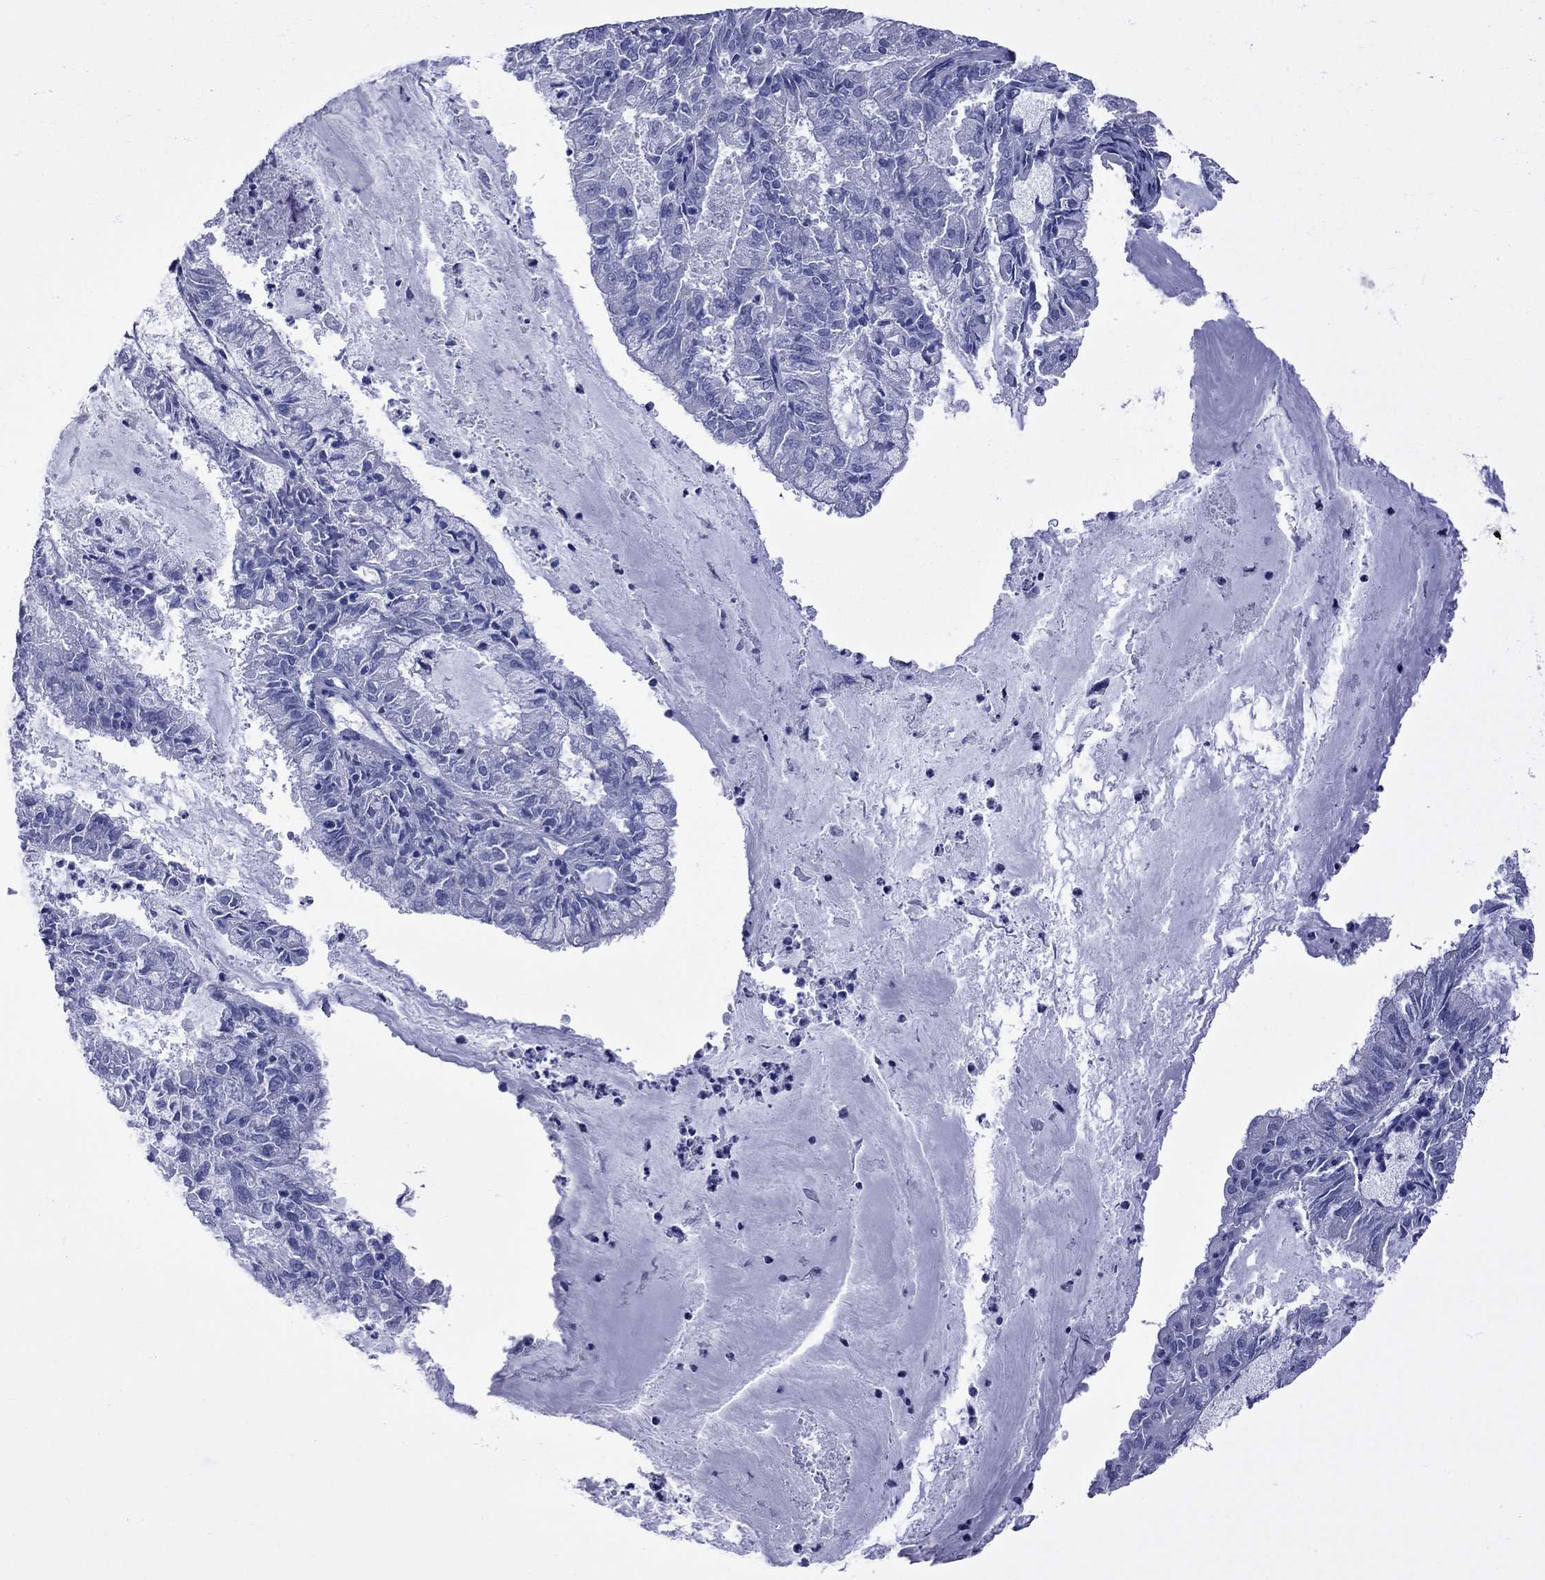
{"staining": {"intensity": "negative", "quantity": "none", "location": "none"}, "tissue": "endometrial cancer", "cell_type": "Tumor cells", "image_type": "cancer", "snomed": [{"axis": "morphology", "description": "Adenocarcinoma, NOS"}, {"axis": "topography", "description": "Endometrium"}], "caption": "The histopathology image reveals no significant staining in tumor cells of endometrial cancer.", "gene": "VSIG10", "patient": {"sex": "female", "age": 57}}